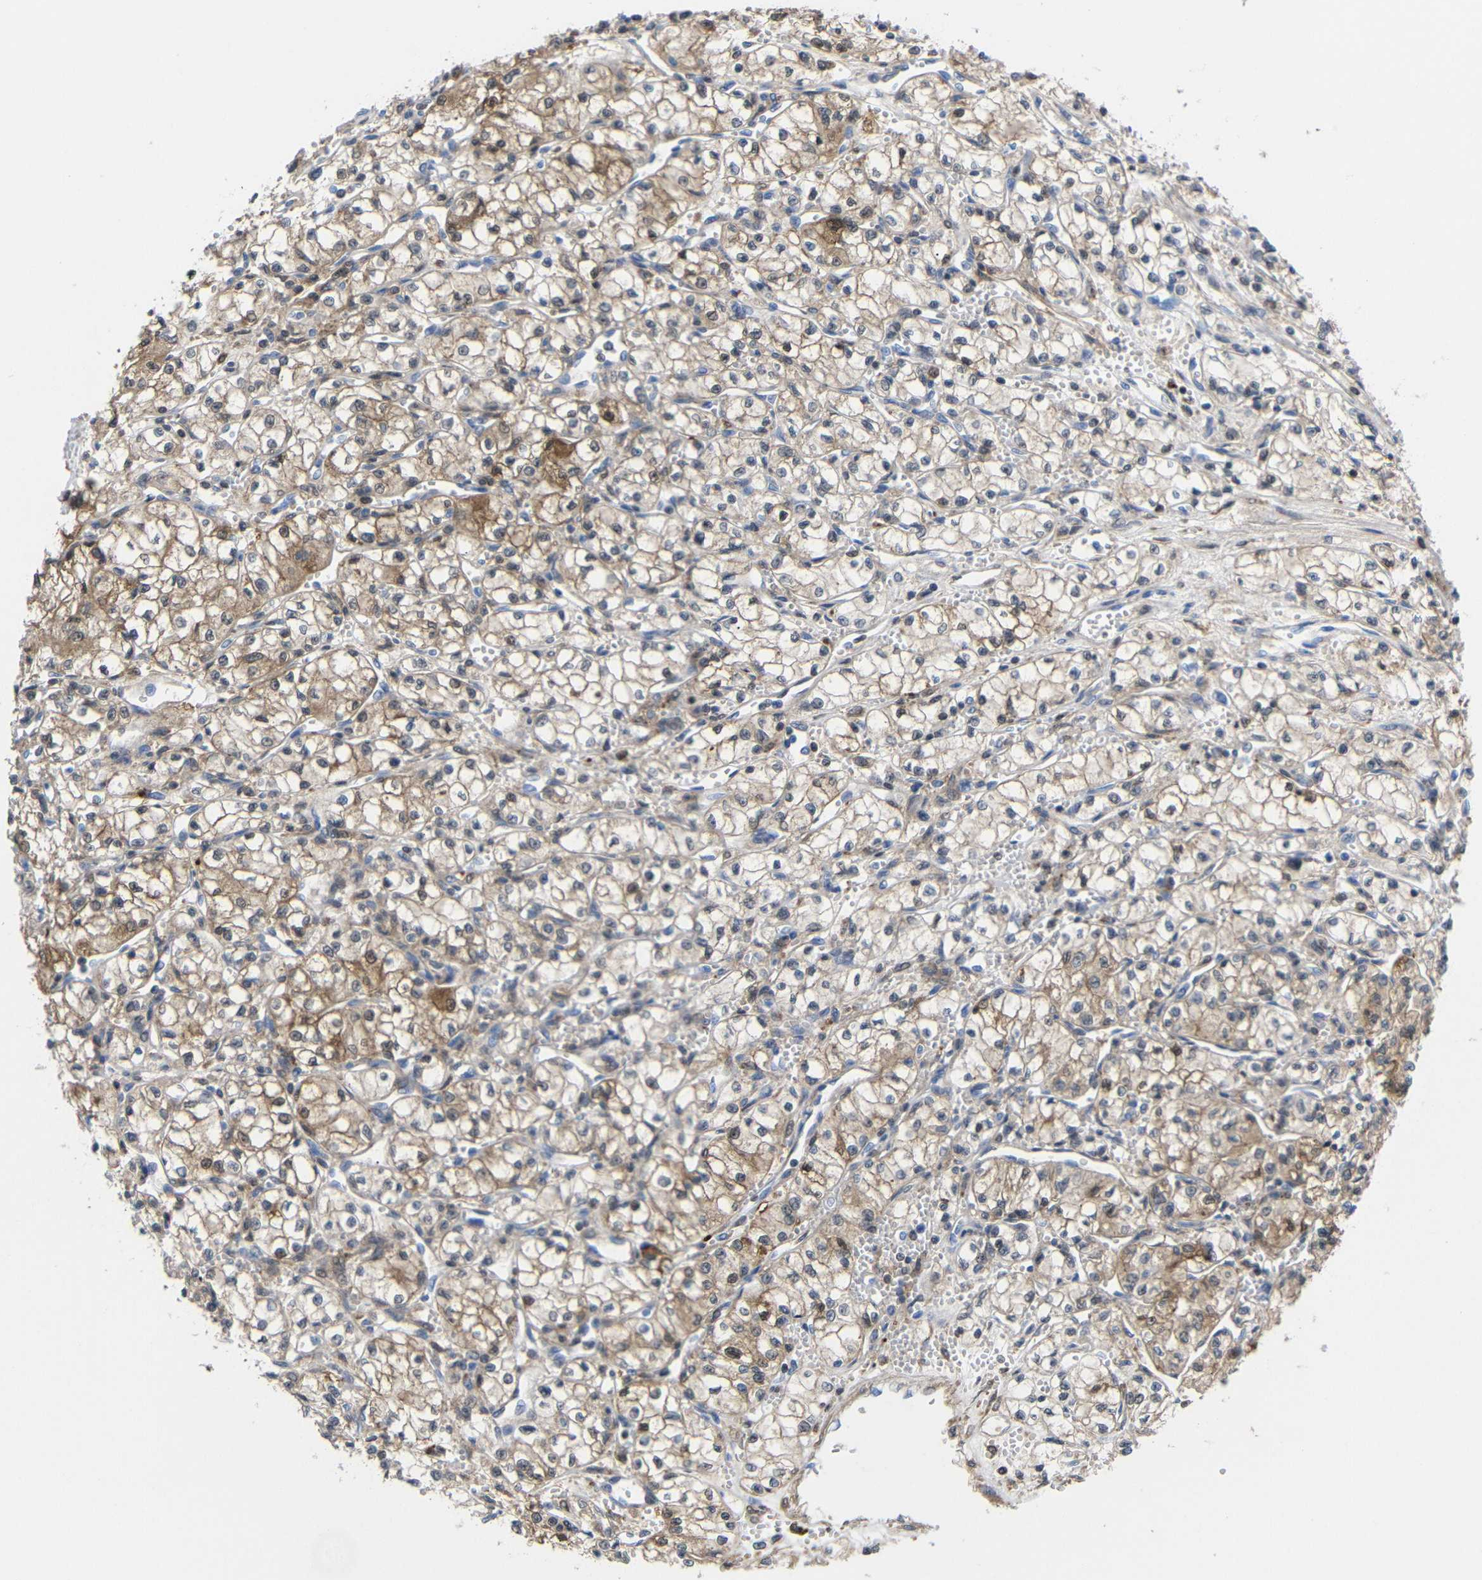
{"staining": {"intensity": "moderate", "quantity": "25%-75%", "location": "cytoplasmic/membranous"}, "tissue": "renal cancer", "cell_type": "Tumor cells", "image_type": "cancer", "snomed": [{"axis": "morphology", "description": "Normal tissue, NOS"}, {"axis": "morphology", "description": "Adenocarcinoma, NOS"}, {"axis": "topography", "description": "Kidney"}], "caption": "DAB (3,3'-diaminobenzidine) immunohistochemical staining of human renal cancer exhibits moderate cytoplasmic/membranous protein expression in approximately 25%-75% of tumor cells.", "gene": "PEBP1", "patient": {"sex": "male", "age": 59}}